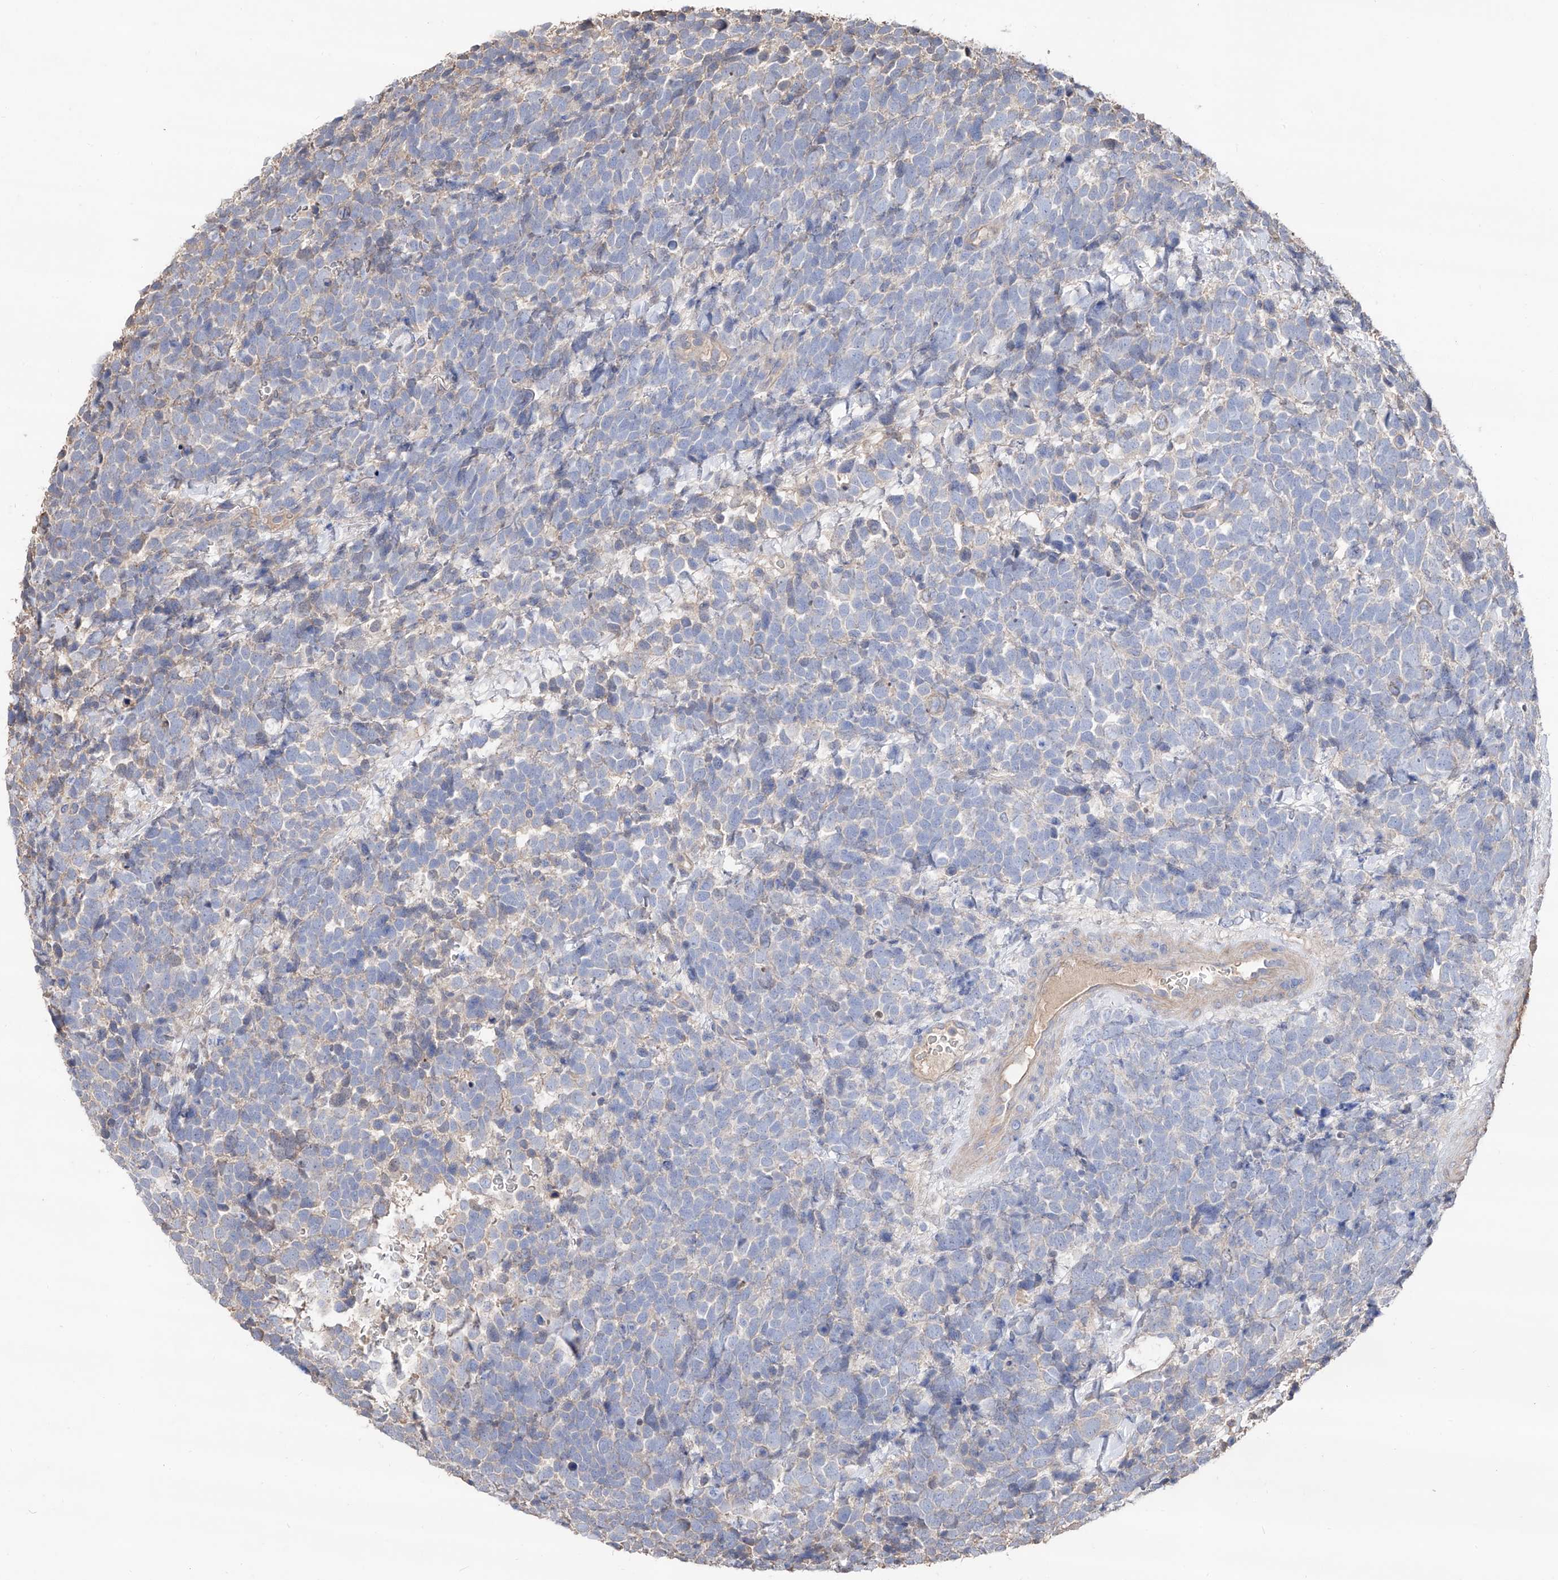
{"staining": {"intensity": "negative", "quantity": "none", "location": "none"}, "tissue": "urothelial cancer", "cell_type": "Tumor cells", "image_type": "cancer", "snomed": [{"axis": "morphology", "description": "Urothelial carcinoma, High grade"}, {"axis": "topography", "description": "Urinary bladder"}], "caption": "Human urothelial cancer stained for a protein using IHC exhibits no staining in tumor cells.", "gene": "EDN1", "patient": {"sex": "female", "age": 82}}